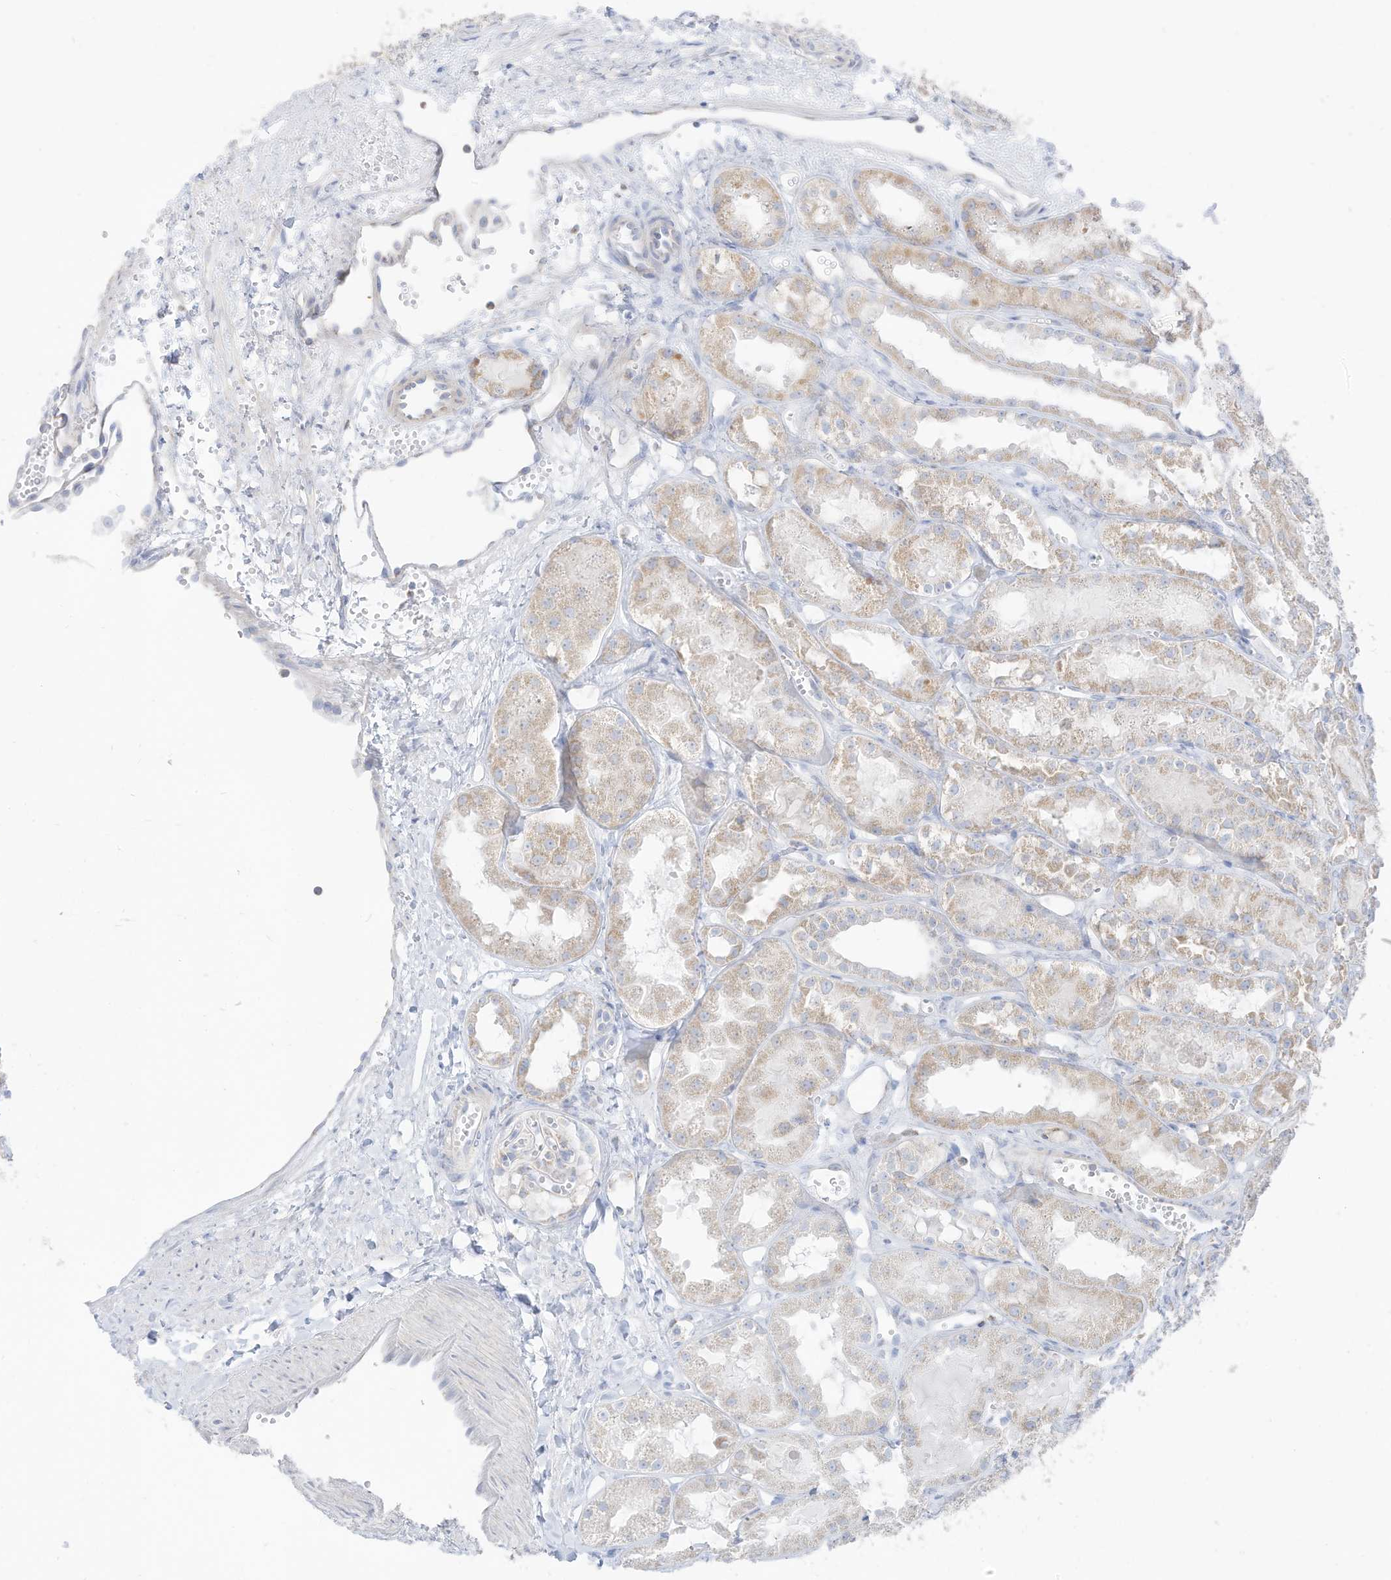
{"staining": {"intensity": "negative", "quantity": "none", "location": "none"}, "tissue": "kidney", "cell_type": "Cells in glomeruli", "image_type": "normal", "snomed": [{"axis": "morphology", "description": "Normal tissue, NOS"}, {"axis": "topography", "description": "Kidney"}], "caption": "An immunohistochemistry (IHC) photomicrograph of benign kidney is shown. There is no staining in cells in glomeruli of kidney. (Stains: DAB (3,3'-diaminobenzidine) IHC with hematoxylin counter stain, Microscopy: brightfield microscopy at high magnification).", "gene": "ETHE1", "patient": {"sex": "male", "age": 16}}